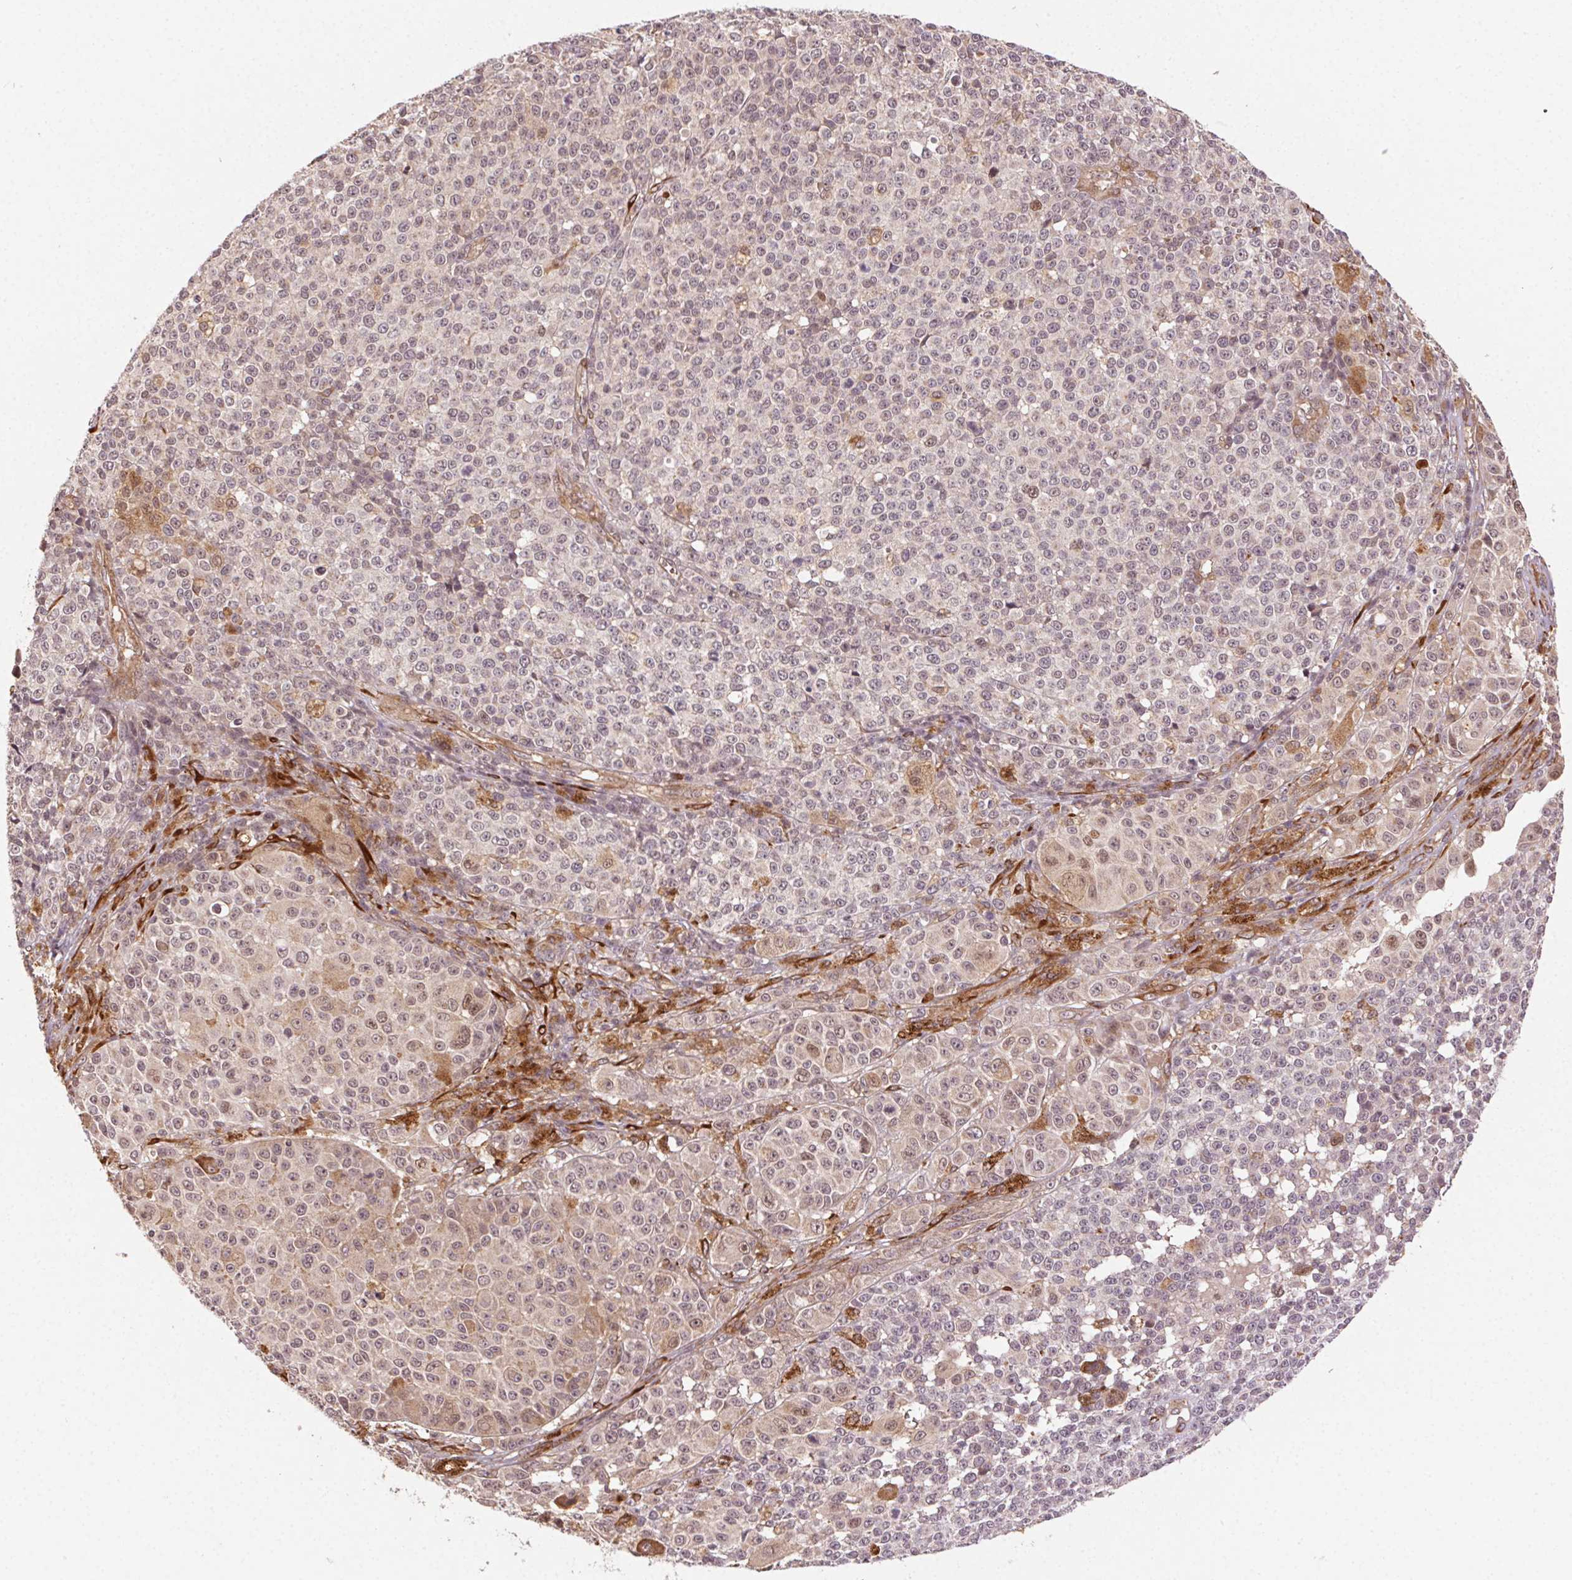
{"staining": {"intensity": "weak", "quantity": ">75%", "location": "cytoplasmic/membranous"}, "tissue": "melanoma", "cell_type": "Tumor cells", "image_type": "cancer", "snomed": [{"axis": "morphology", "description": "Malignant melanoma, NOS"}, {"axis": "topography", "description": "Skin"}], "caption": "DAB (3,3'-diaminobenzidine) immunohistochemical staining of malignant melanoma exhibits weak cytoplasmic/membranous protein positivity in about >75% of tumor cells. The staining was performed using DAB to visualize the protein expression in brown, while the nuclei were stained in blue with hematoxylin (Magnification: 20x).", "gene": "KLHL15", "patient": {"sex": "female", "age": 58}}